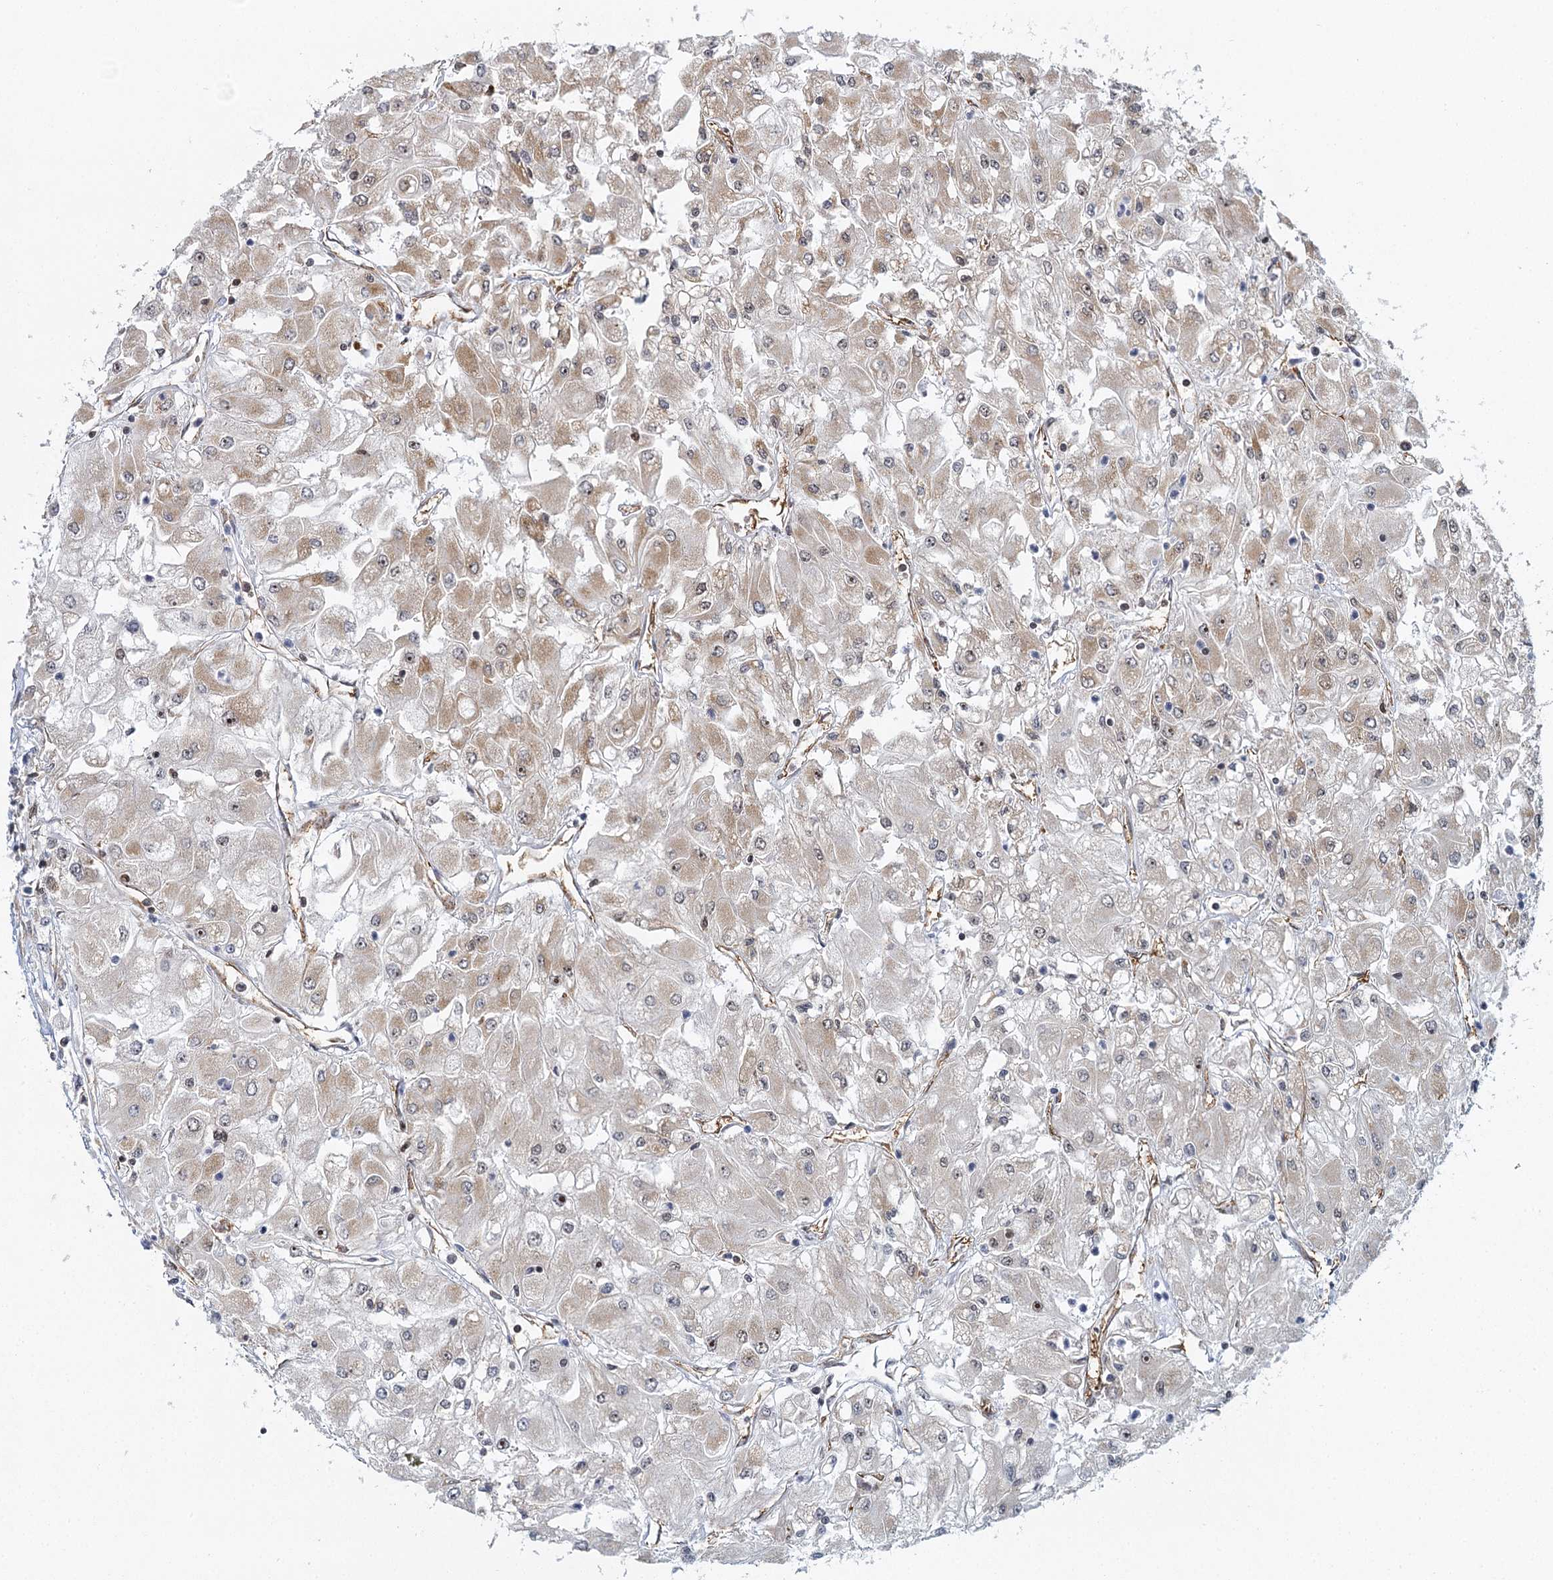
{"staining": {"intensity": "weak", "quantity": "25%-75%", "location": "cytoplasmic/membranous"}, "tissue": "renal cancer", "cell_type": "Tumor cells", "image_type": "cancer", "snomed": [{"axis": "morphology", "description": "Adenocarcinoma, NOS"}, {"axis": "topography", "description": "Kidney"}], "caption": "Adenocarcinoma (renal) tissue reveals weak cytoplasmic/membranous expression in about 25%-75% of tumor cells, visualized by immunohistochemistry.", "gene": "GPATCH11", "patient": {"sex": "male", "age": 80}}